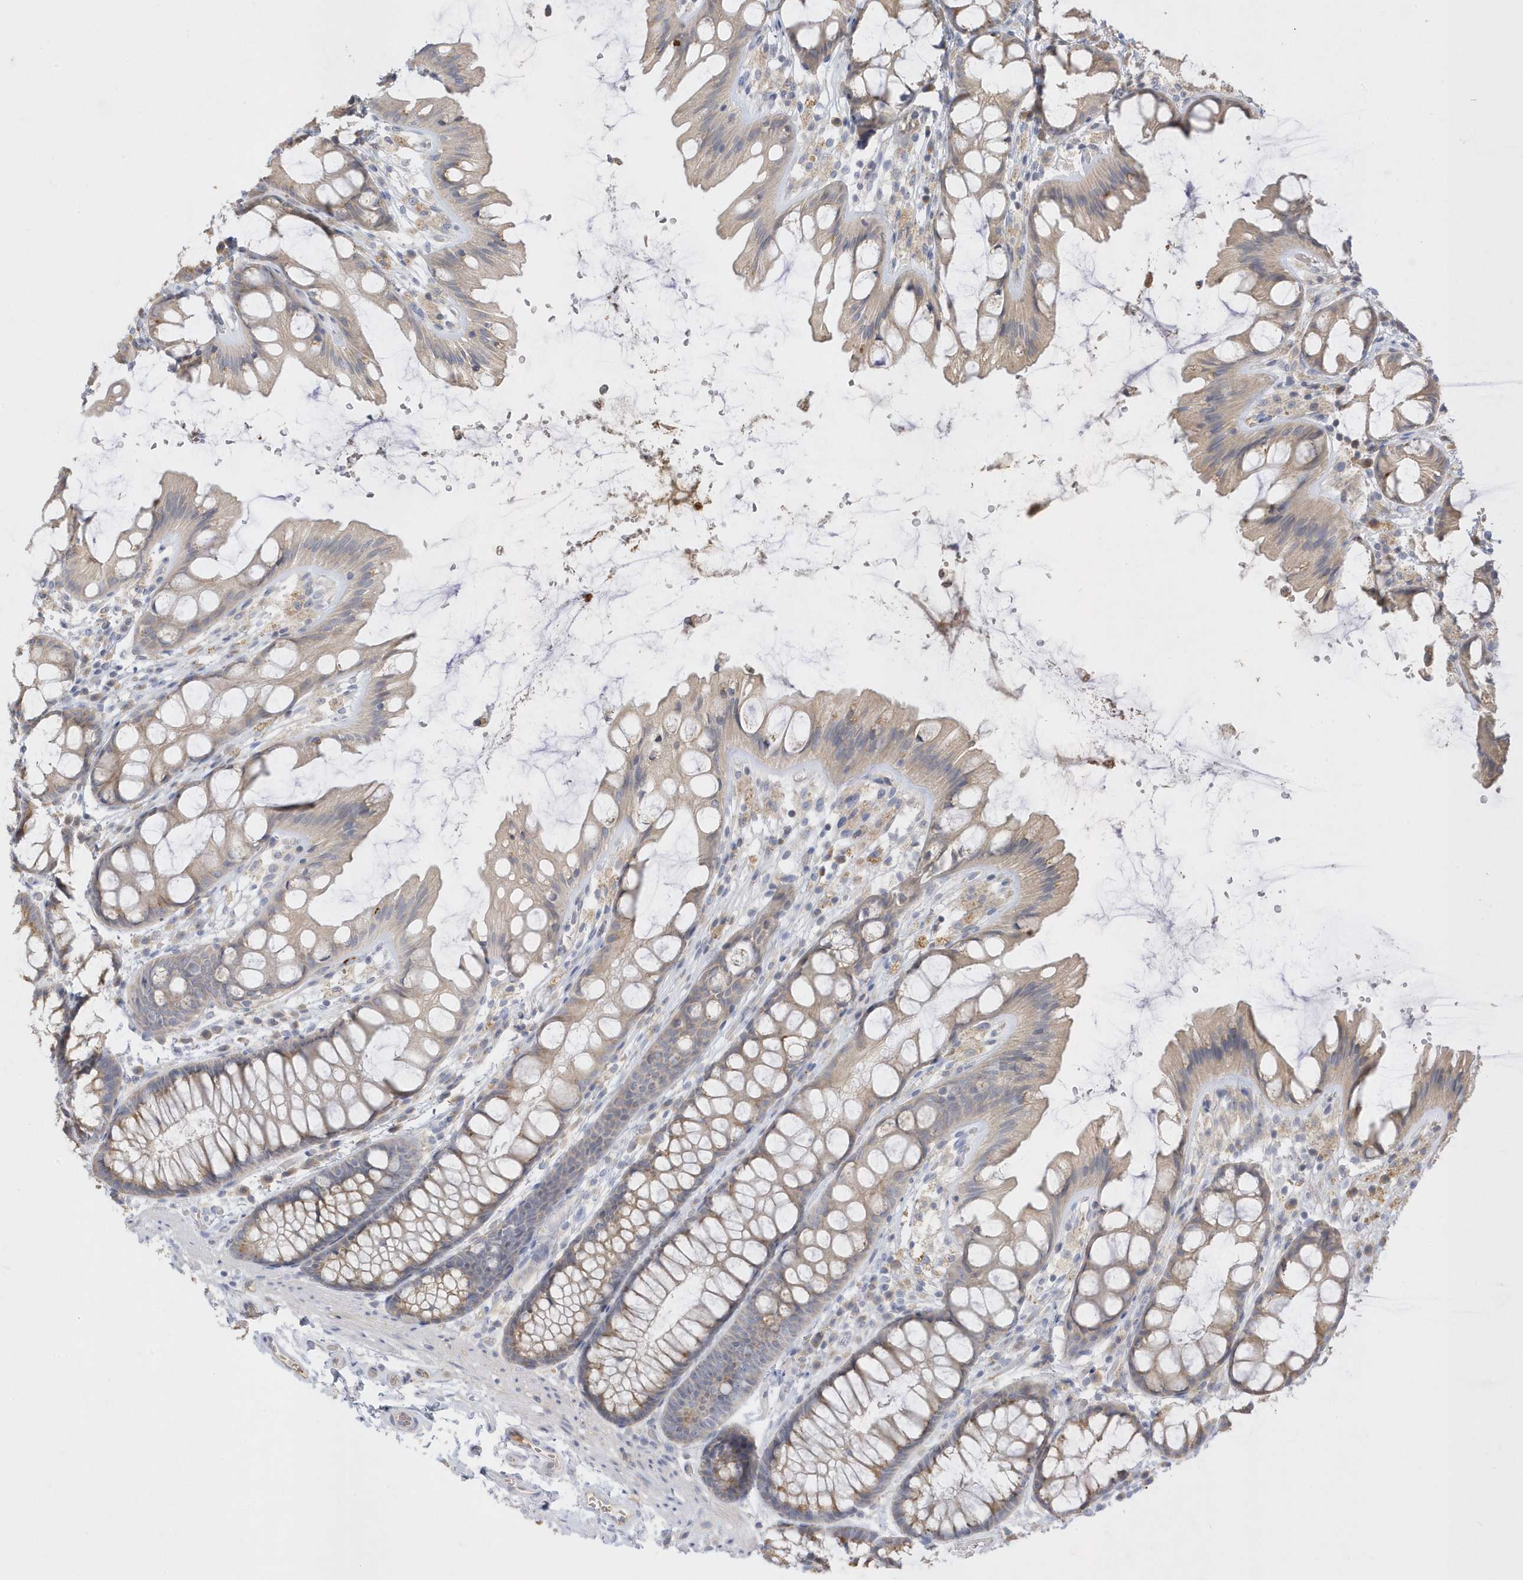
{"staining": {"intensity": "negative", "quantity": "none", "location": "none"}, "tissue": "colon", "cell_type": "Endothelial cells", "image_type": "normal", "snomed": [{"axis": "morphology", "description": "Normal tissue, NOS"}, {"axis": "topography", "description": "Colon"}], "caption": "There is no significant expression in endothelial cells of colon. Nuclei are stained in blue.", "gene": "DPP9", "patient": {"sex": "male", "age": 47}}